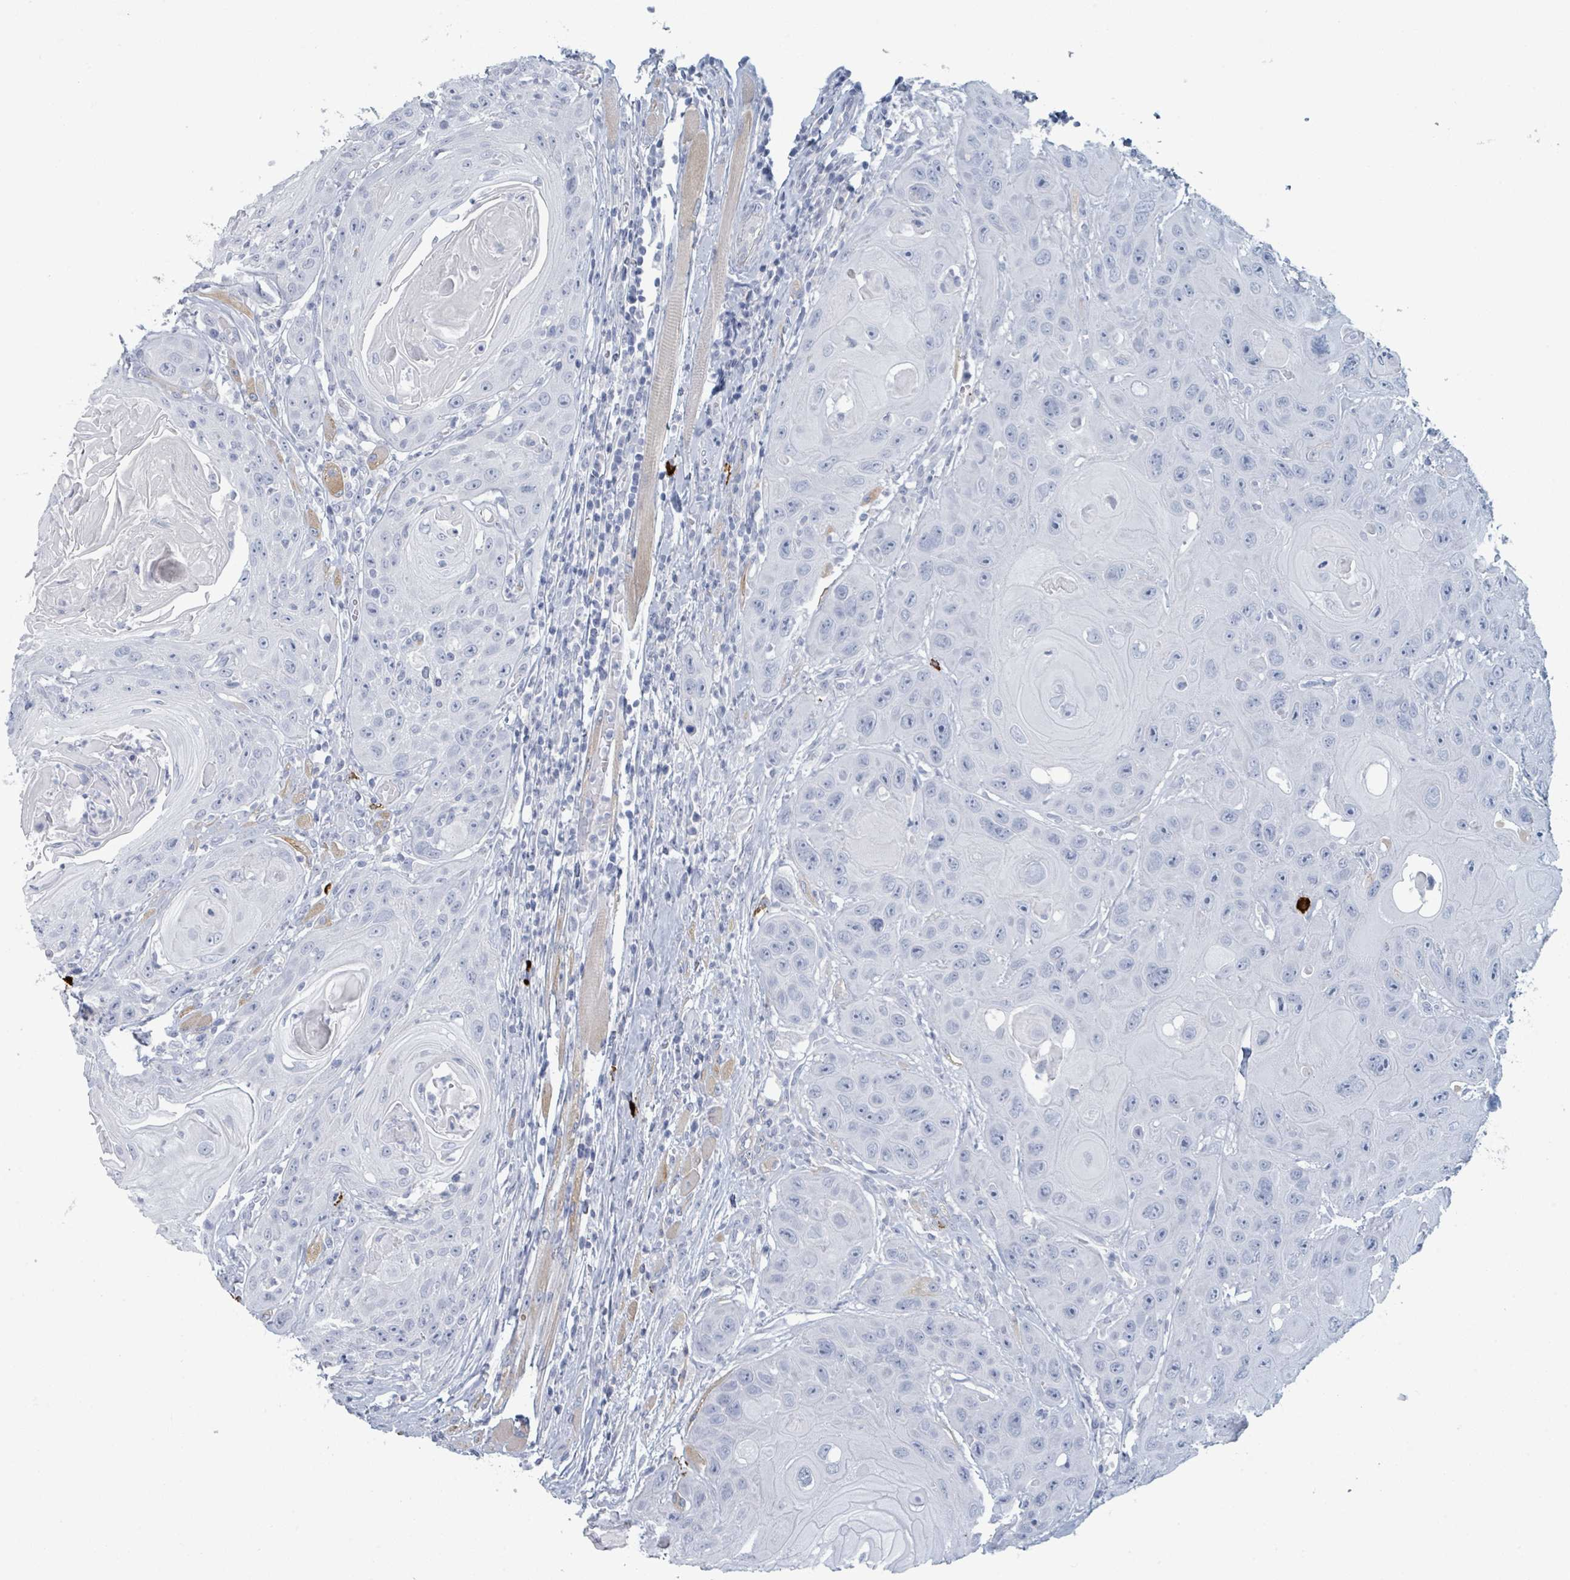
{"staining": {"intensity": "negative", "quantity": "none", "location": "none"}, "tissue": "head and neck cancer", "cell_type": "Tumor cells", "image_type": "cancer", "snomed": [{"axis": "morphology", "description": "Squamous cell carcinoma, NOS"}, {"axis": "topography", "description": "Head-Neck"}], "caption": "Tumor cells are negative for protein expression in human squamous cell carcinoma (head and neck). The staining was performed using DAB to visualize the protein expression in brown, while the nuclei were stained in blue with hematoxylin (Magnification: 20x).", "gene": "VPS13D", "patient": {"sex": "female", "age": 59}}